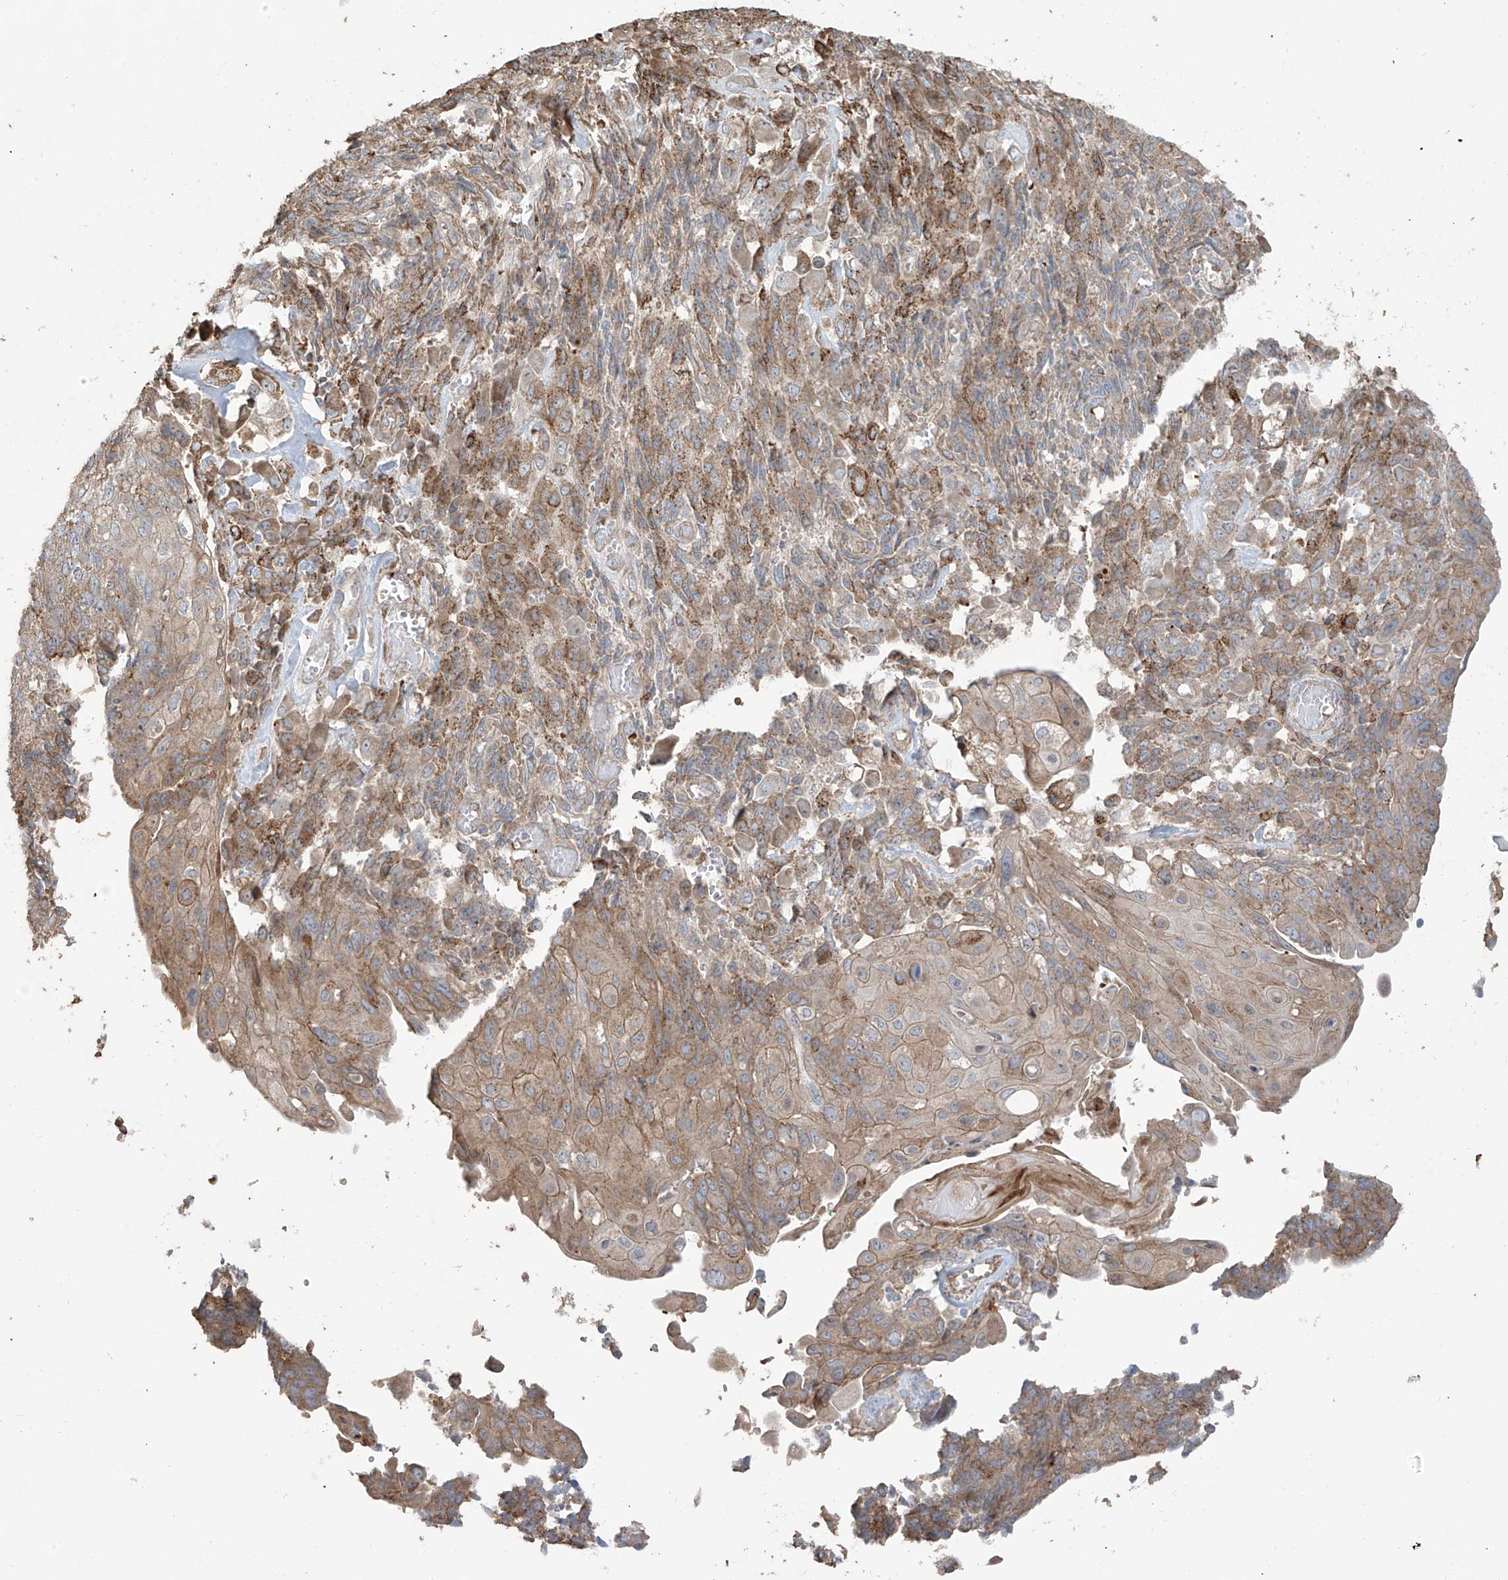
{"staining": {"intensity": "weak", "quantity": ">75%", "location": "cytoplasmic/membranous"}, "tissue": "endometrial cancer", "cell_type": "Tumor cells", "image_type": "cancer", "snomed": [{"axis": "morphology", "description": "Adenocarcinoma, NOS"}, {"axis": "topography", "description": "Endometrium"}], "caption": "Immunohistochemical staining of endometrial cancer (adenocarcinoma) reveals low levels of weak cytoplasmic/membranous protein positivity in approximately >75% of tumor cells. The staining was performed using DAB, with brown indicating positive protein expression. Nuclei are stained blue with hematoxylin.", "gene": "ABTB1", "patient": {"sex": "female", "age": 32}}